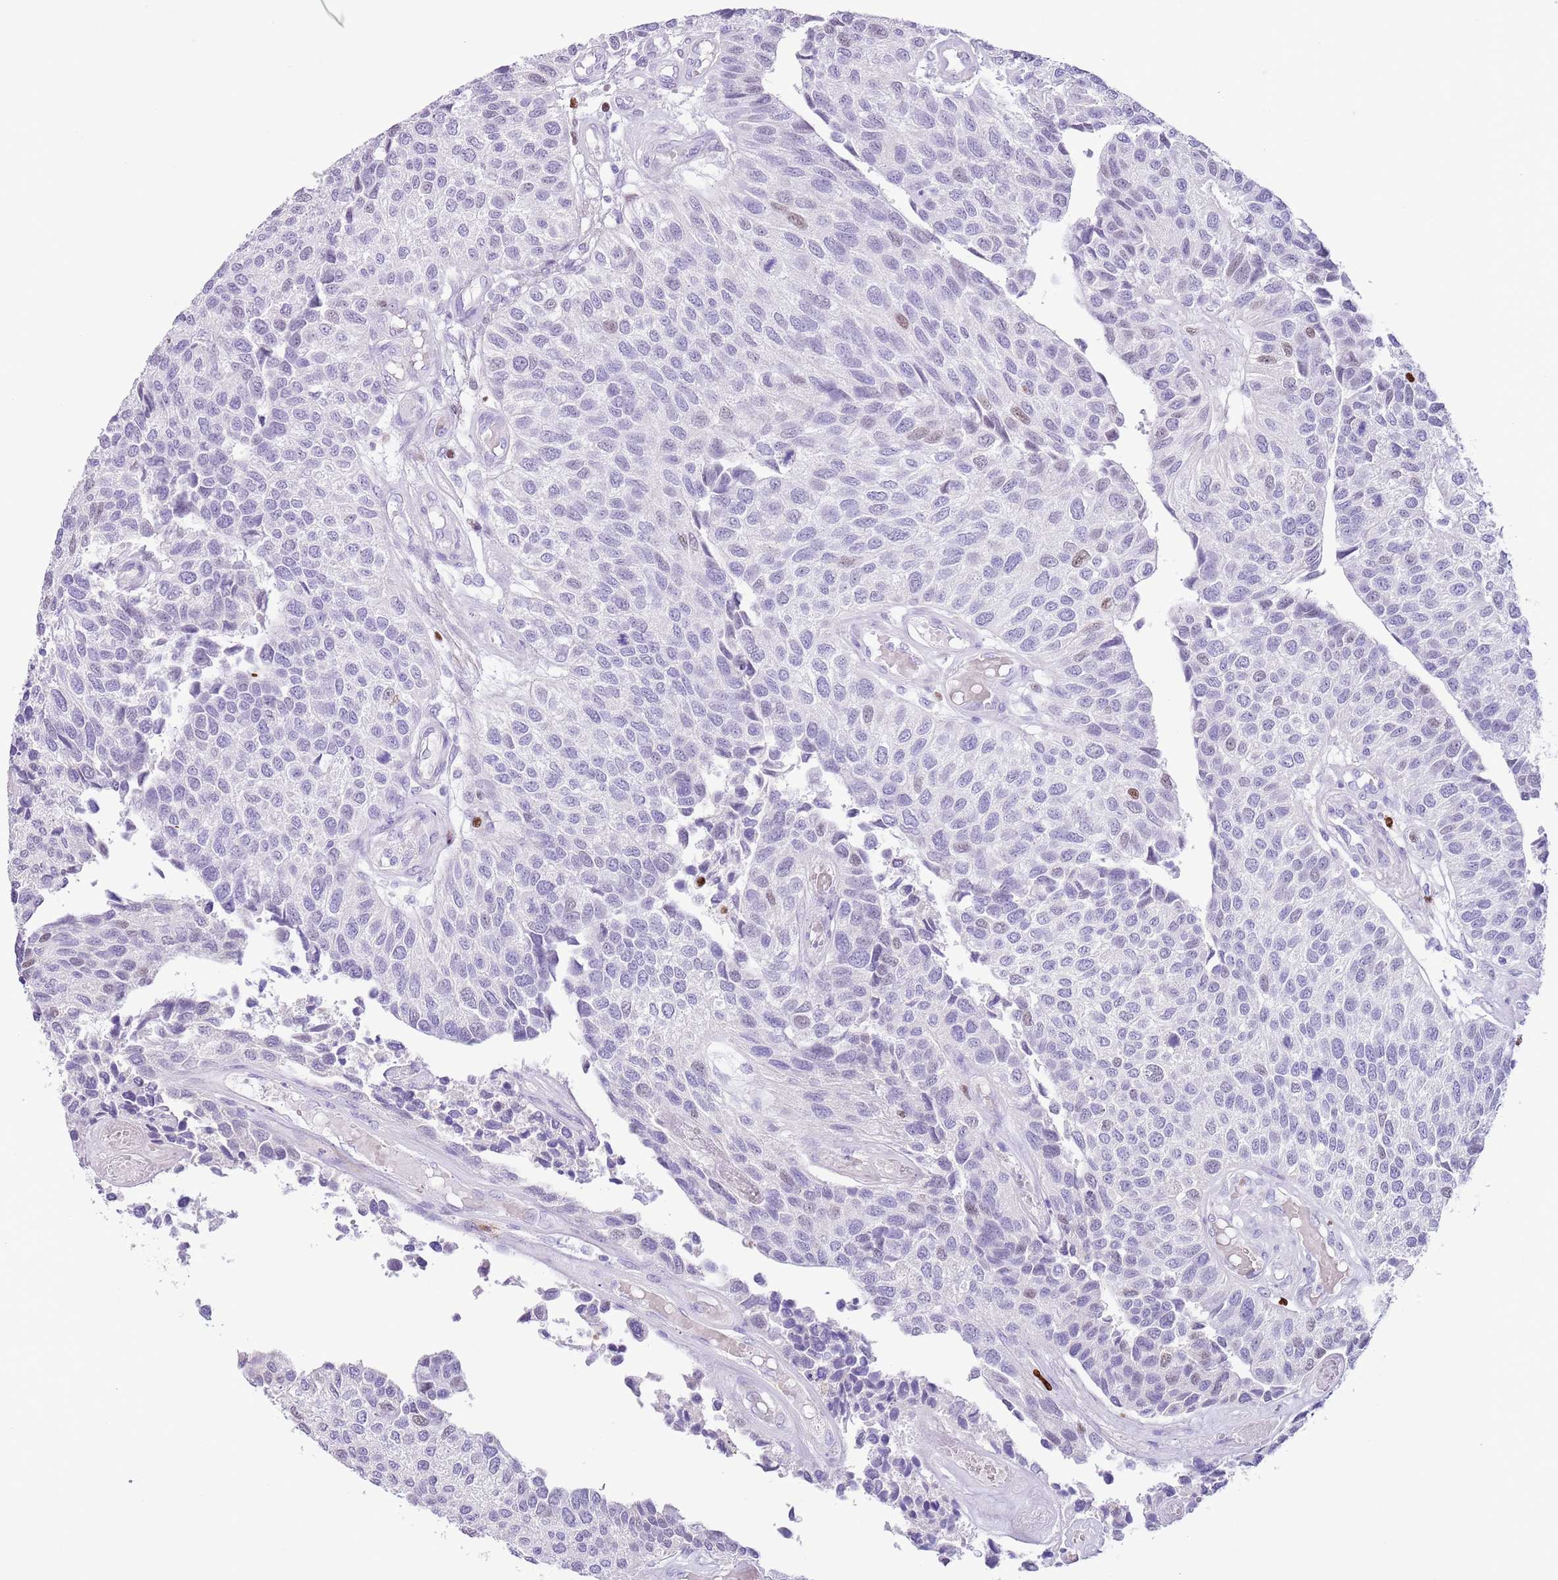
{"staining": {"intensity": "weak", "quantity": "<25%", "location": "nuclear"}, "tissue": "urothelial cancer", "cell_type": "Tumor cells", "image_type": "cancer", "snomed": [{"axis": "morphology", "description": "Urothelial carcinoma, NOS"}, {"axis": "topography", "description": "Urinary bladder"}], "caption": "Protein analysis of transitional cell carcinoma exhibits no significant positivity in tumor cells. (Brightfield microscopy of DAB (3,3'-diaminobenzidine) immunohistochemistry (IHC) at high magnification).", "gene": "SLC7A14", "patient": {"sex": "male", "age": 55}}